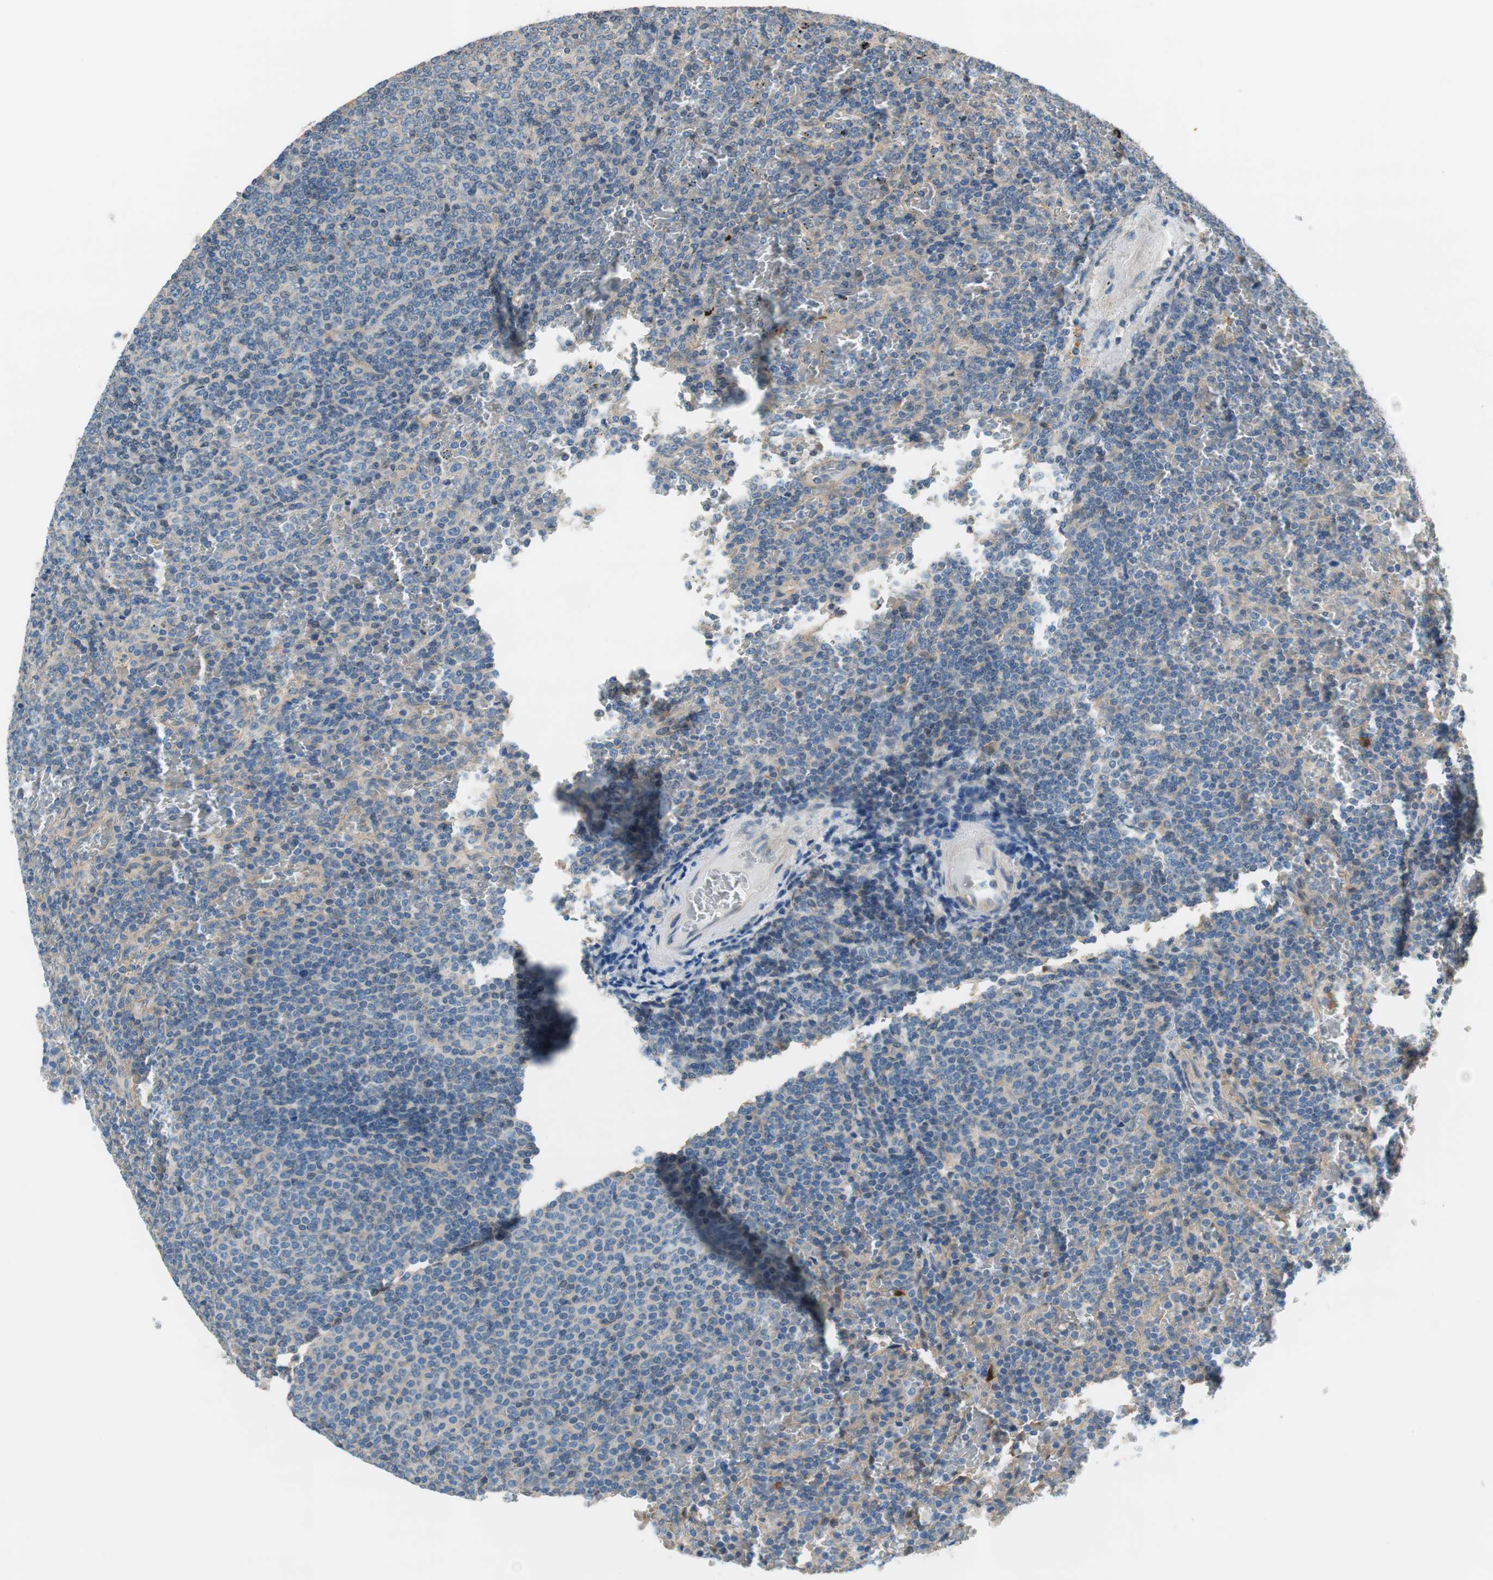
{"staining": {"intensity": "negative", "quantity": "none", "location": "none"}, "tissue": "lymphoma", "cell_type": "Tumor cells", "image_type": "cancer", "snomed": [{"axis": "morphology", "description": "Malignant lymphoma, non-Hodgkin's type, Low grade"}, {"axis": "topography", "description": "Spleen"}], "caption": "Tumor cells are negative for protein expression in human lymphoma.", "gene": "CALML3", "patient": {"sex": "female", "age": 77}}